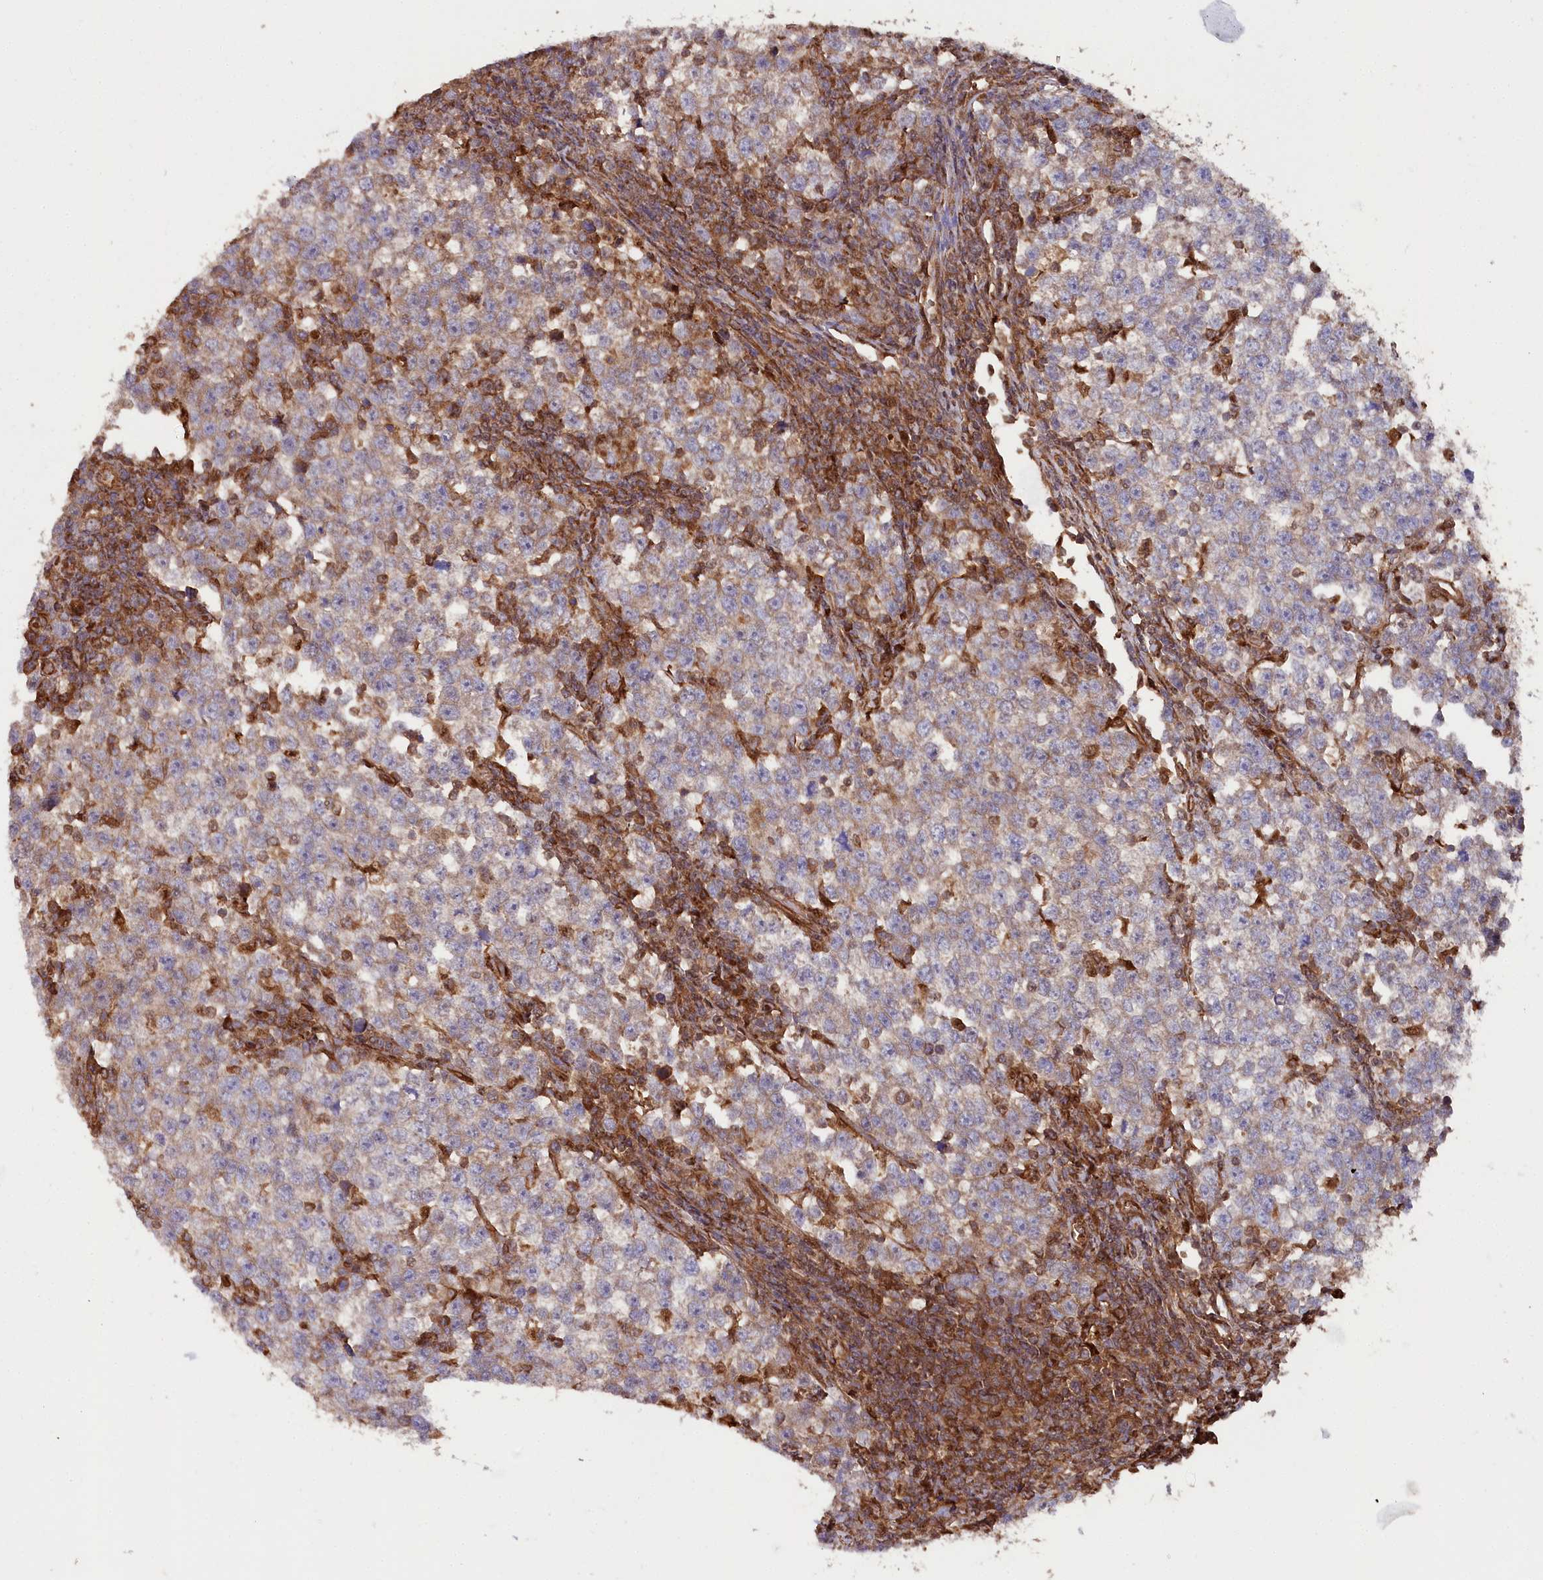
{"staining": {"intensity": "weak", "quantity": "25%-75%", "location": "cytoplasmic/membranous"}, "tissue": "testis cancer", "cell_type": "Tumor cells", "image_type": "cancer", "snomed": [{"axis": "morphology", "description": "Normal tissue, NOS"}, {"axis": "morphology", "description": "Seminoma, NOS"}, {"axis": "topography", "description": "Testis"}], "caption": "The photomicrograph reveals staining of testis seminoma, revealing weak cytoplasmic/membranous protein staining (brown color) within tumor cells. (IHC, brightfield microscopy, high magnification).", "gene": "LSG1", "patient": {"sex": "male", "age": 43}}